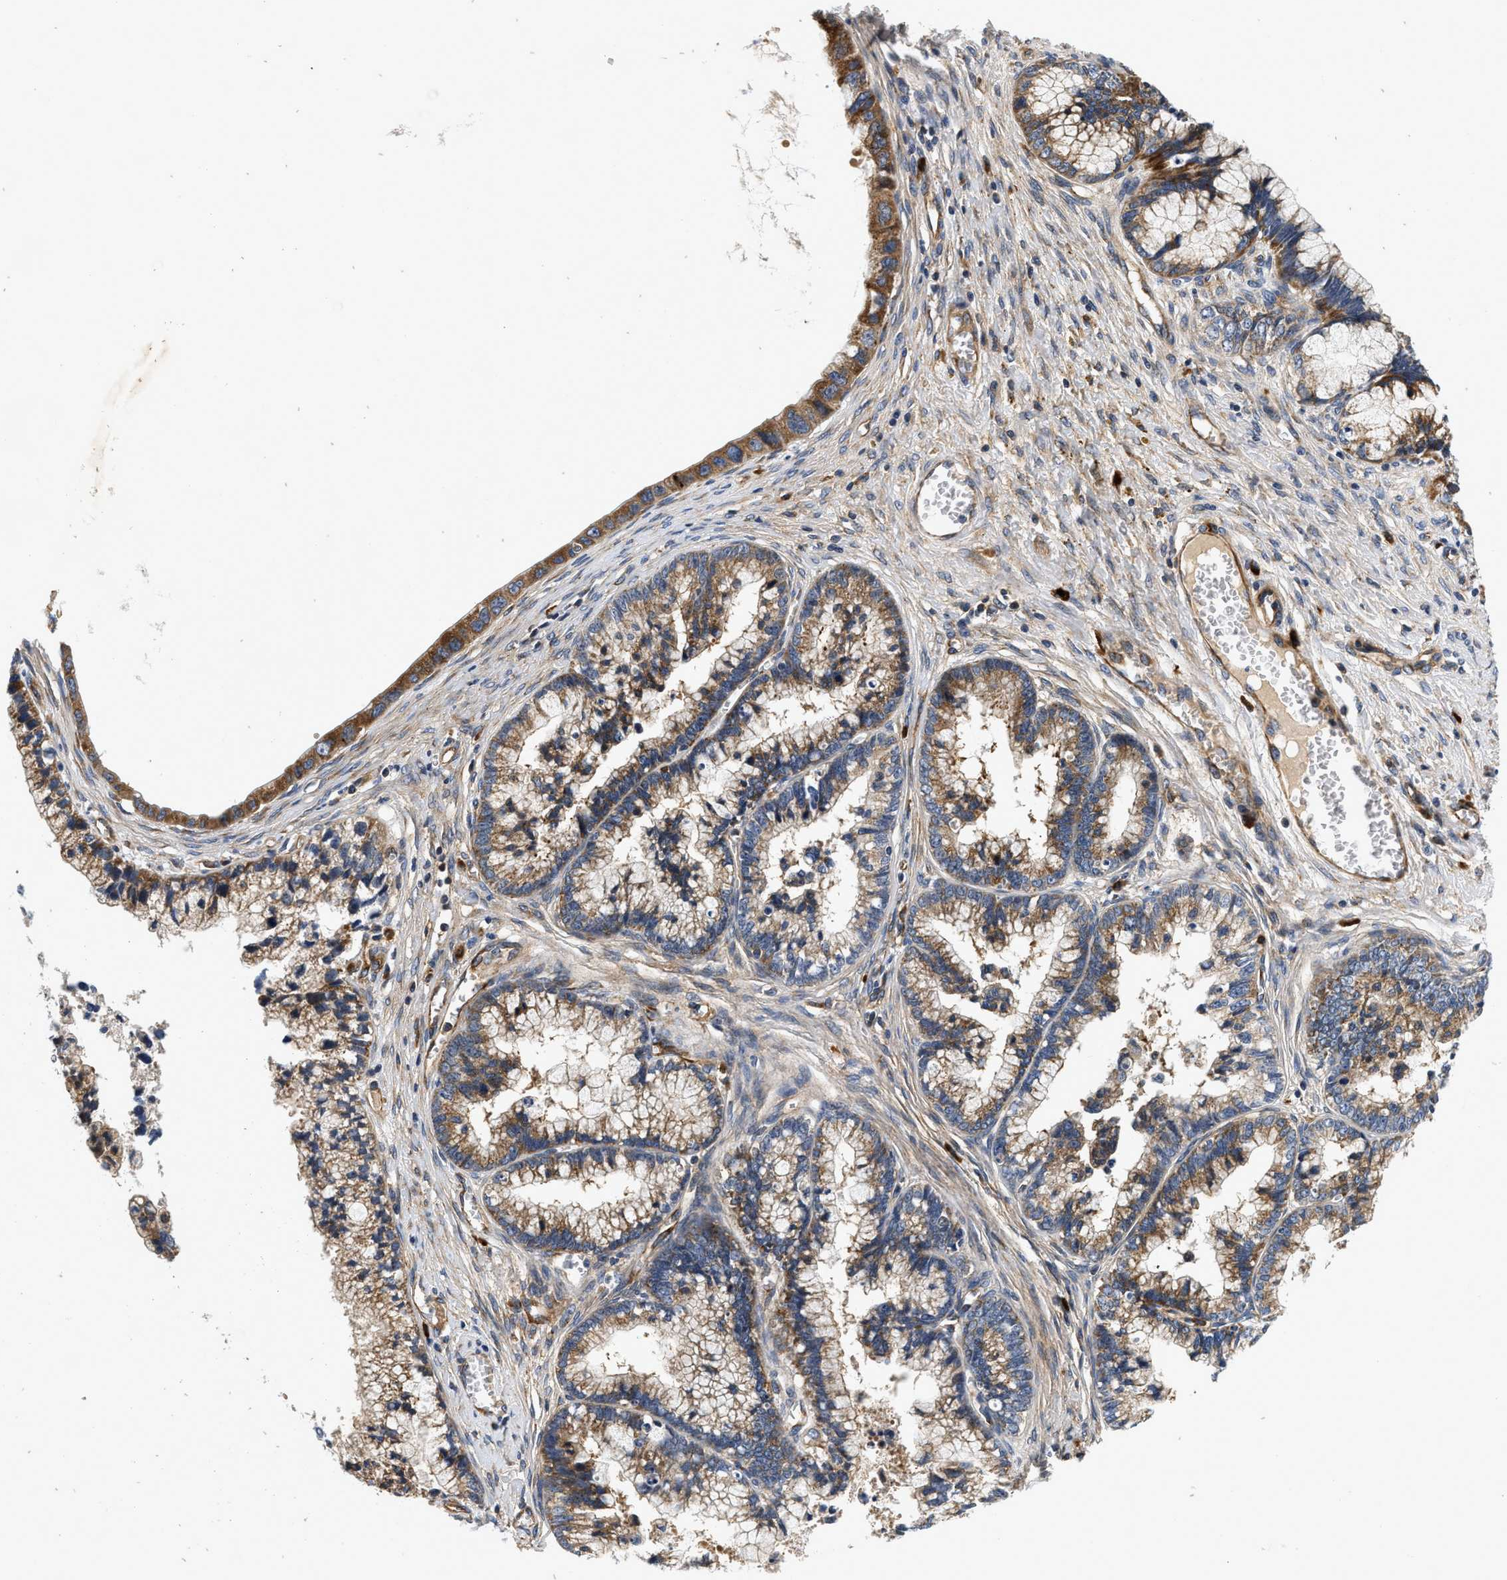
{"staining": {"intensity": "strong", "quantity": ">75%", "location": "cytoplasmic/membranous"}, "tissue": "cervical cancer", "cell_type": "Tumor cells", "image_type": "cancer", "snomed": [{"axis": "morphology", "description": "Adenocarcinoma, NOS"}, {"axis": "topography", "description": "Cervix"}], "caption": "Immunohistochemistry image of human adenocarcinoma (cervical) stained for a protein (brown), which demonstrates high levels of strong cytoplasmic/membranous positivity in approximately >75% of tumor cells.", "gene": "NME6", "patient": {"sex": "female", "age": 44}}